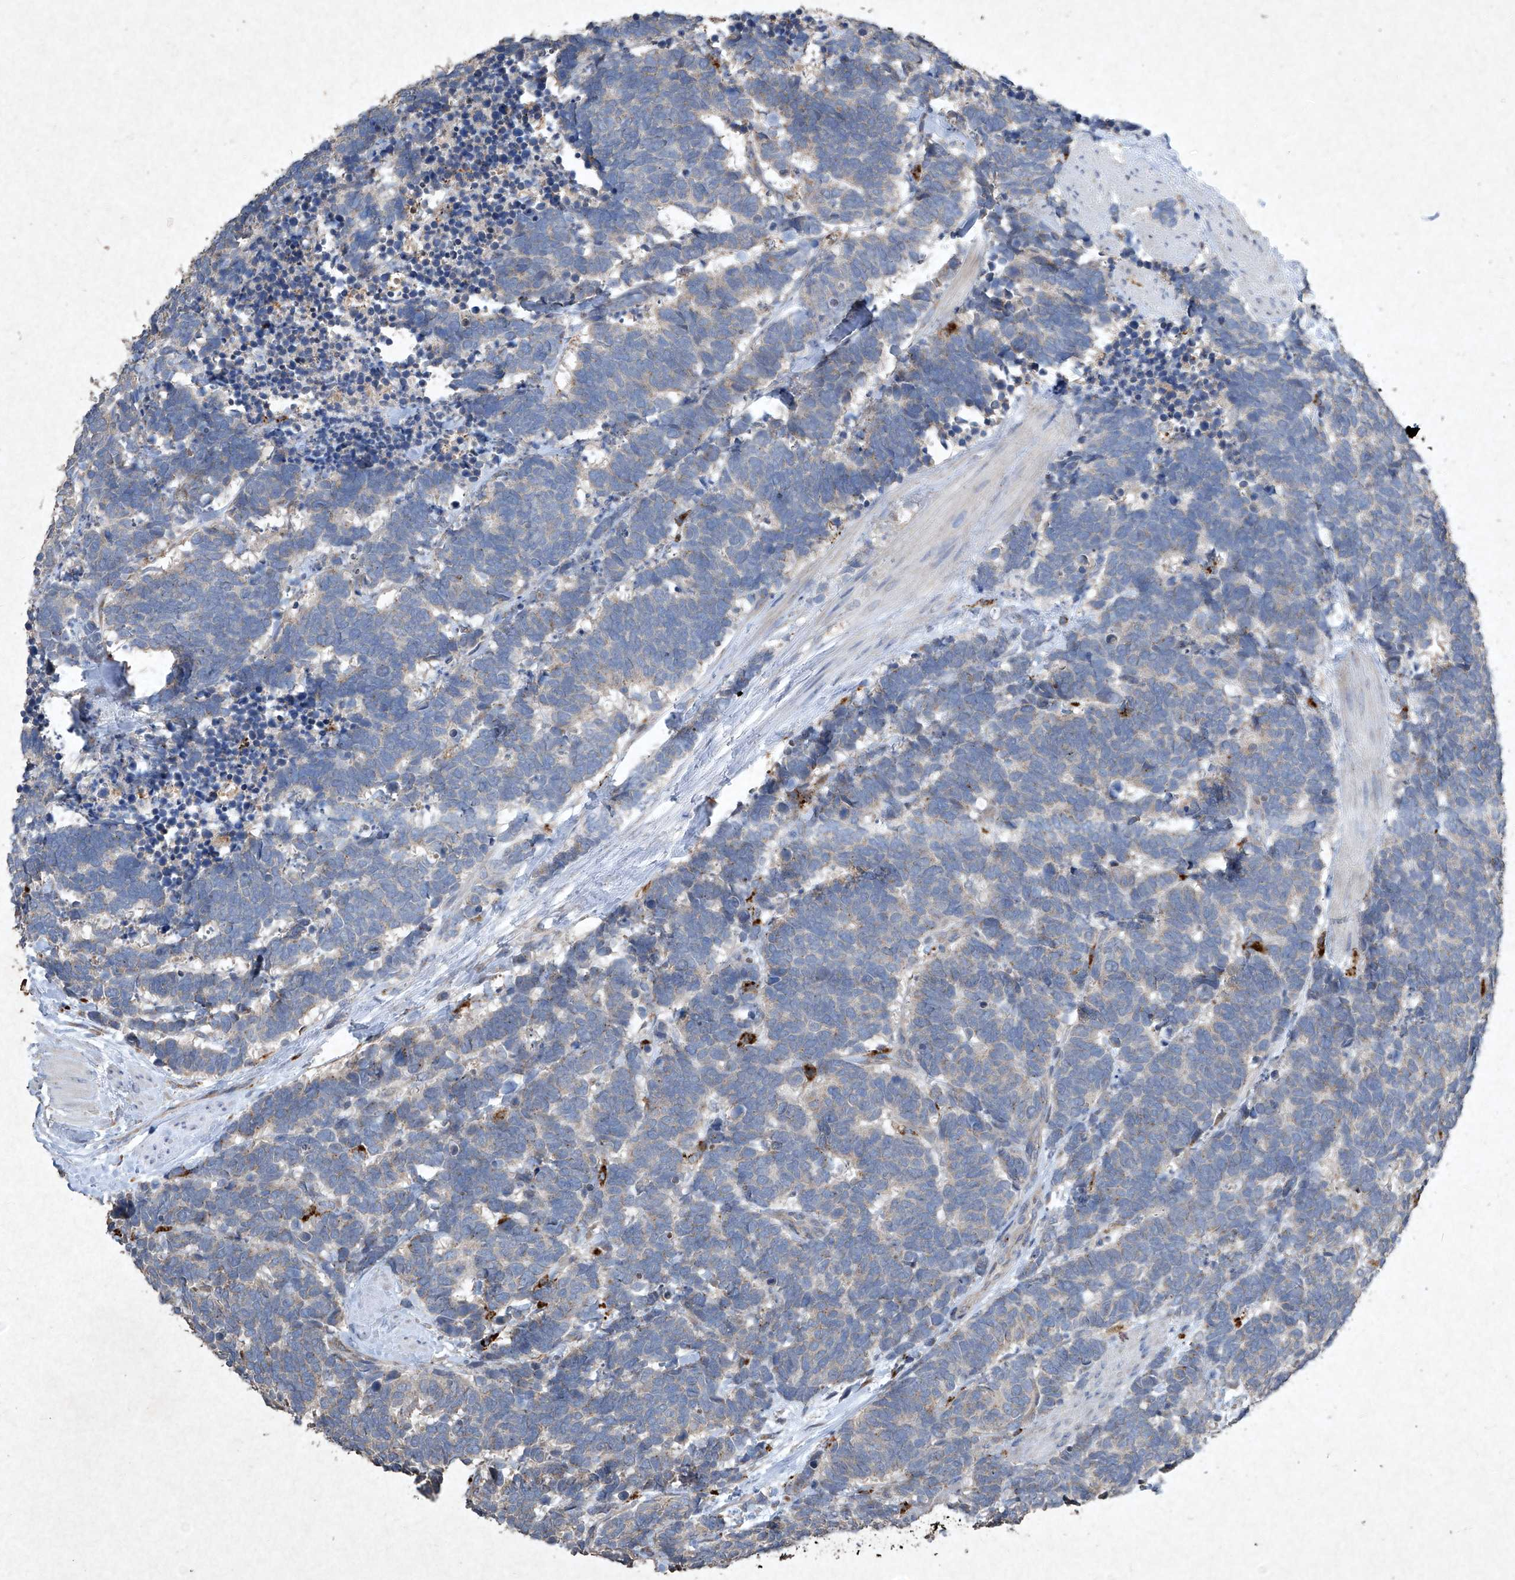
{"staining": {"intensity": "weak", "quantity": "<25%", "location": "cytoplasmic/membranous"}, "tissue": "carcinoid", "cell_type": "Tumor cells", "image_type": "cancer", "snomed": [{"axis": "morphology", "description": "Carcinoma, NOS"}, {"axis": "morphology", "description": "Carcinoid, malignant, NOS"}, {"axis": "topography", "description": "Urinary bladder"}], "caption": "Micrograph shows no protein positivity in tumor cells of carcinoid tissue. Brightfield microscopy of IHC stained with DAB (3,3'-diaminobenzidine) (brown) and hematoxylin (blue), captured at high magnification.", "gene": "MED16", "patient": {"sex": "male", "age": 57}}